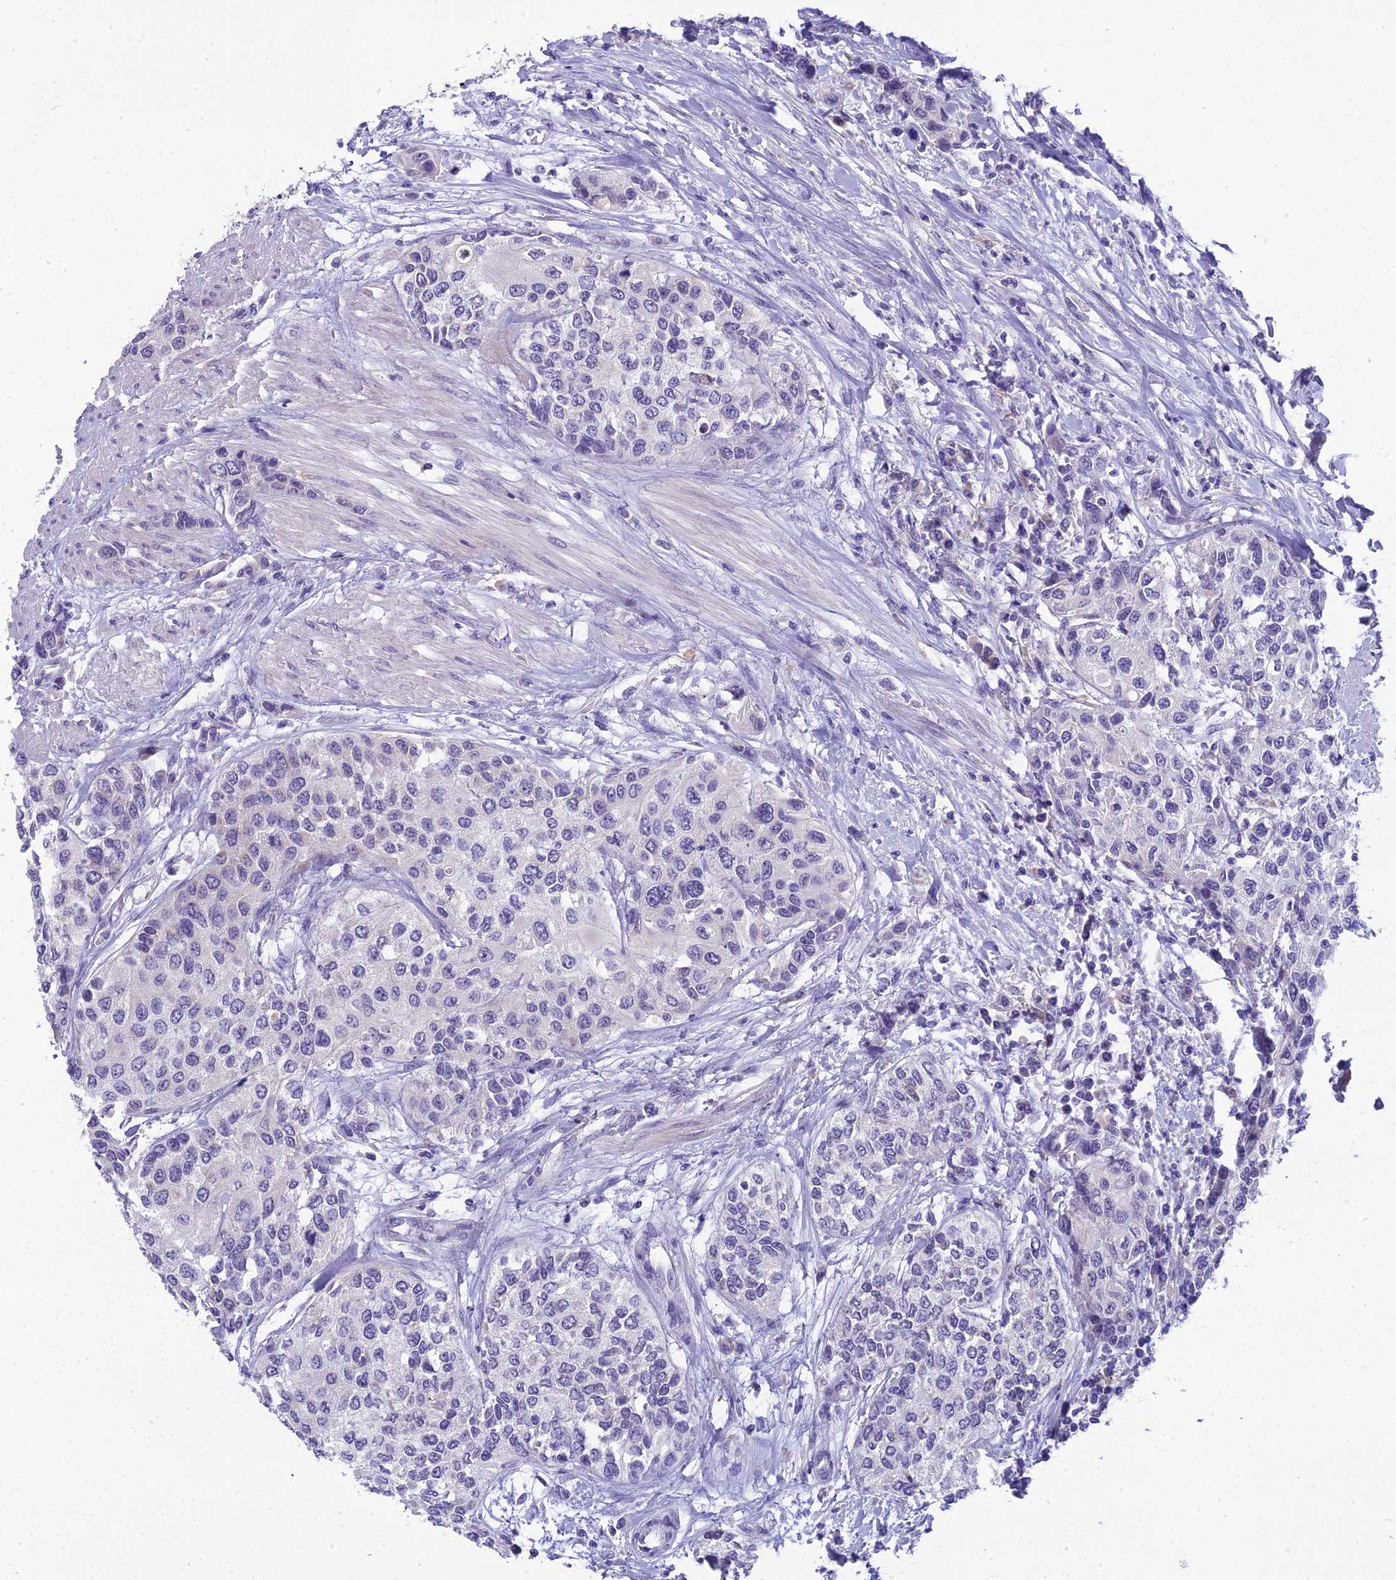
{"staining": {"intensity": "negative", "quantity": "none", "location": "none"}, "tissue": "urothelial cancer", "cell_type": "Tumor cells", "image_type": "cancer", "snomed": [{"axis": "morphology", "description": "Urothelial carcinoma, High grade"}, {"axis": "topography", "description": "Urinary bladder"}], "caption": "Urothelial carcinoma (high-grade) stained for a protein using IHC shows no positivity tumor cells.", "gene": "MIIP", "patient": {"sex": "female", "age": 56}}